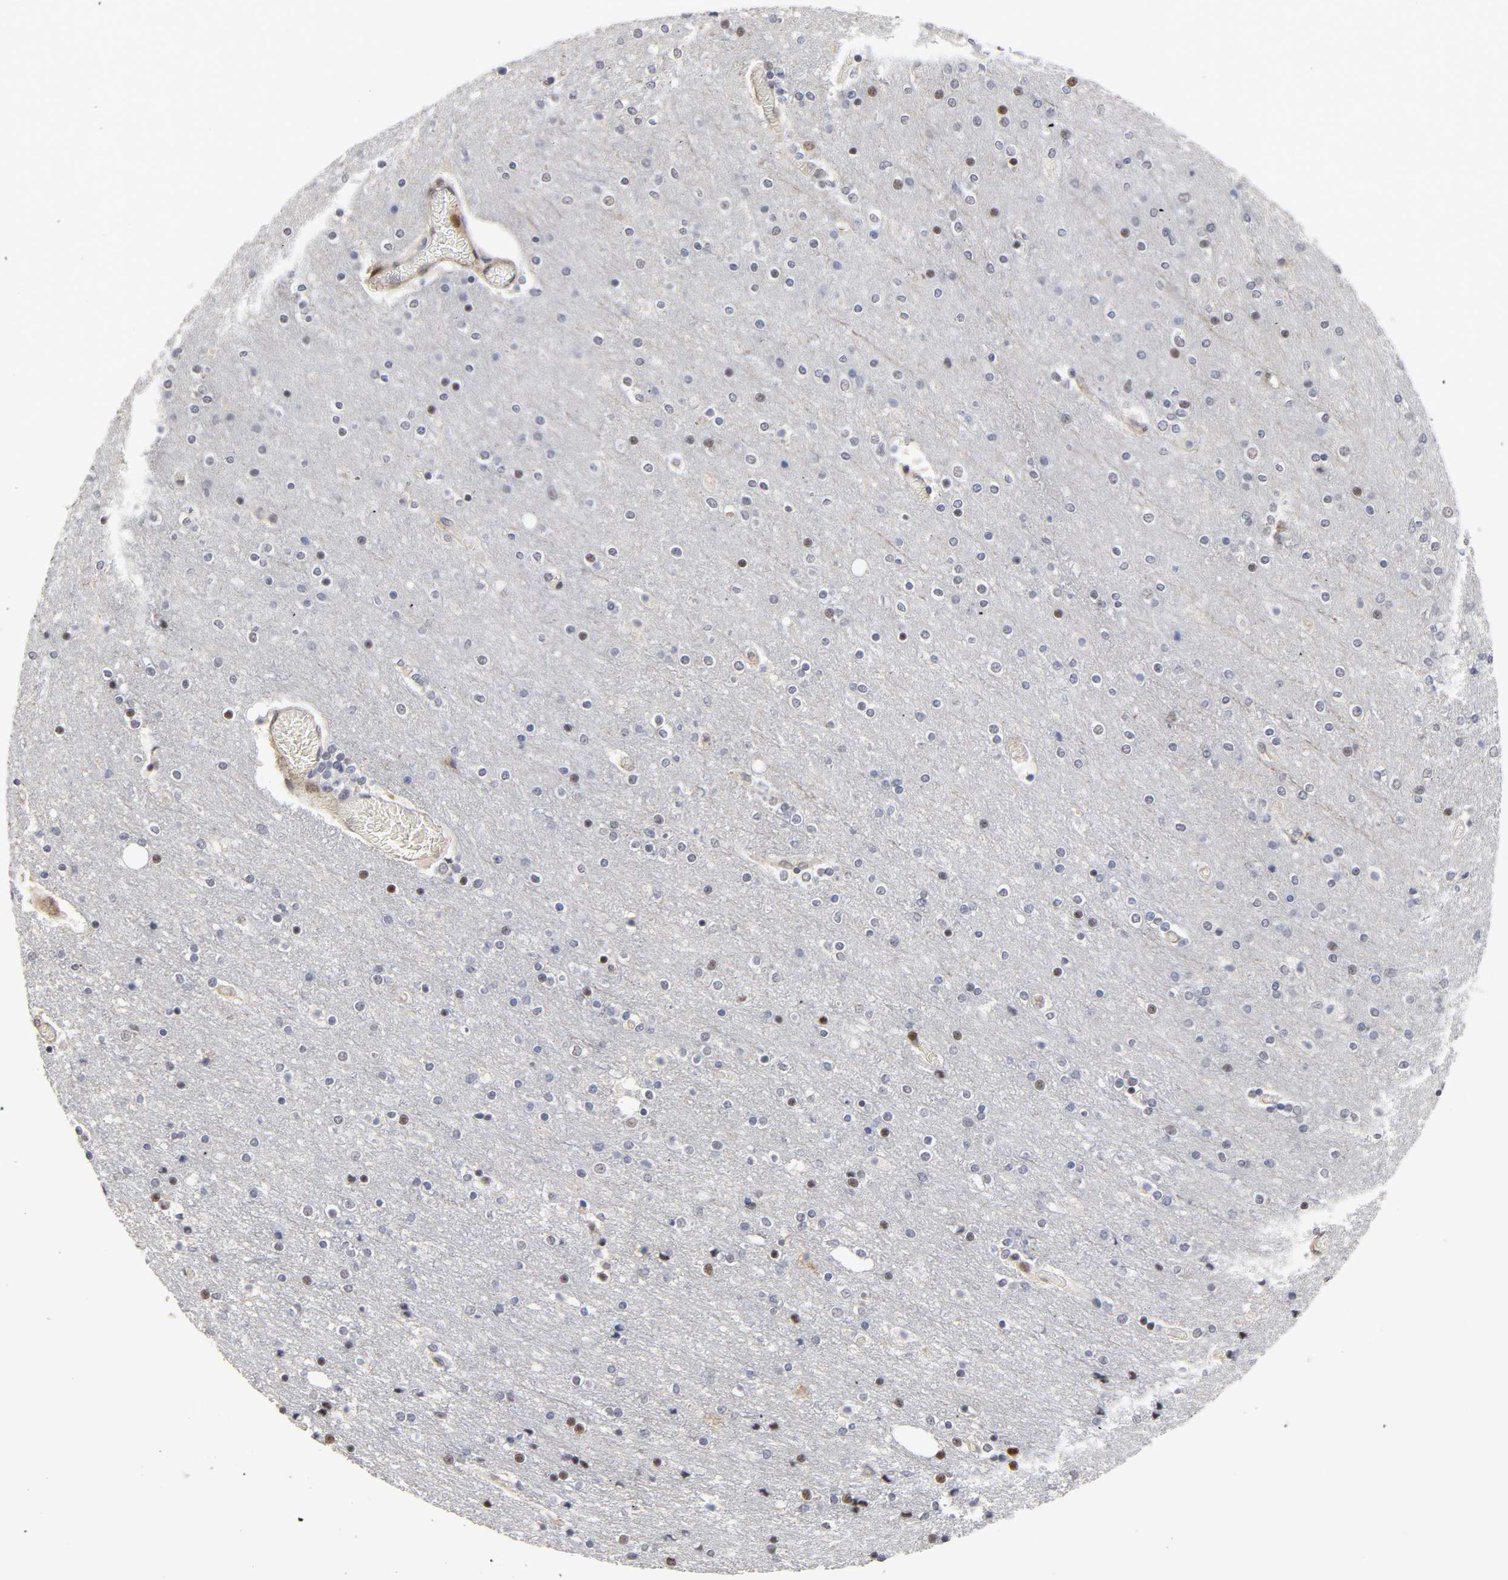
{"staining": {"intensity": "weak", "quantity": "25%-75%", "location": "nuclear"}, "tissue": "cerebral cortex", "cell_type": "Endothelial cells", "image_type": "normal", "snomed": [{"axis": "morphology", "description": "Normal tissue, NOS"}, {"axis": "topography", "description": "Cerebral cortex"}], "caption": "Cerebral cortex stained with immunohistochemistry exhibits weak nuclear positivity in approximately 25%-75% of endothelial cells.", "gene": "STK38", "patient": {"sex": "female", "age": 54}}